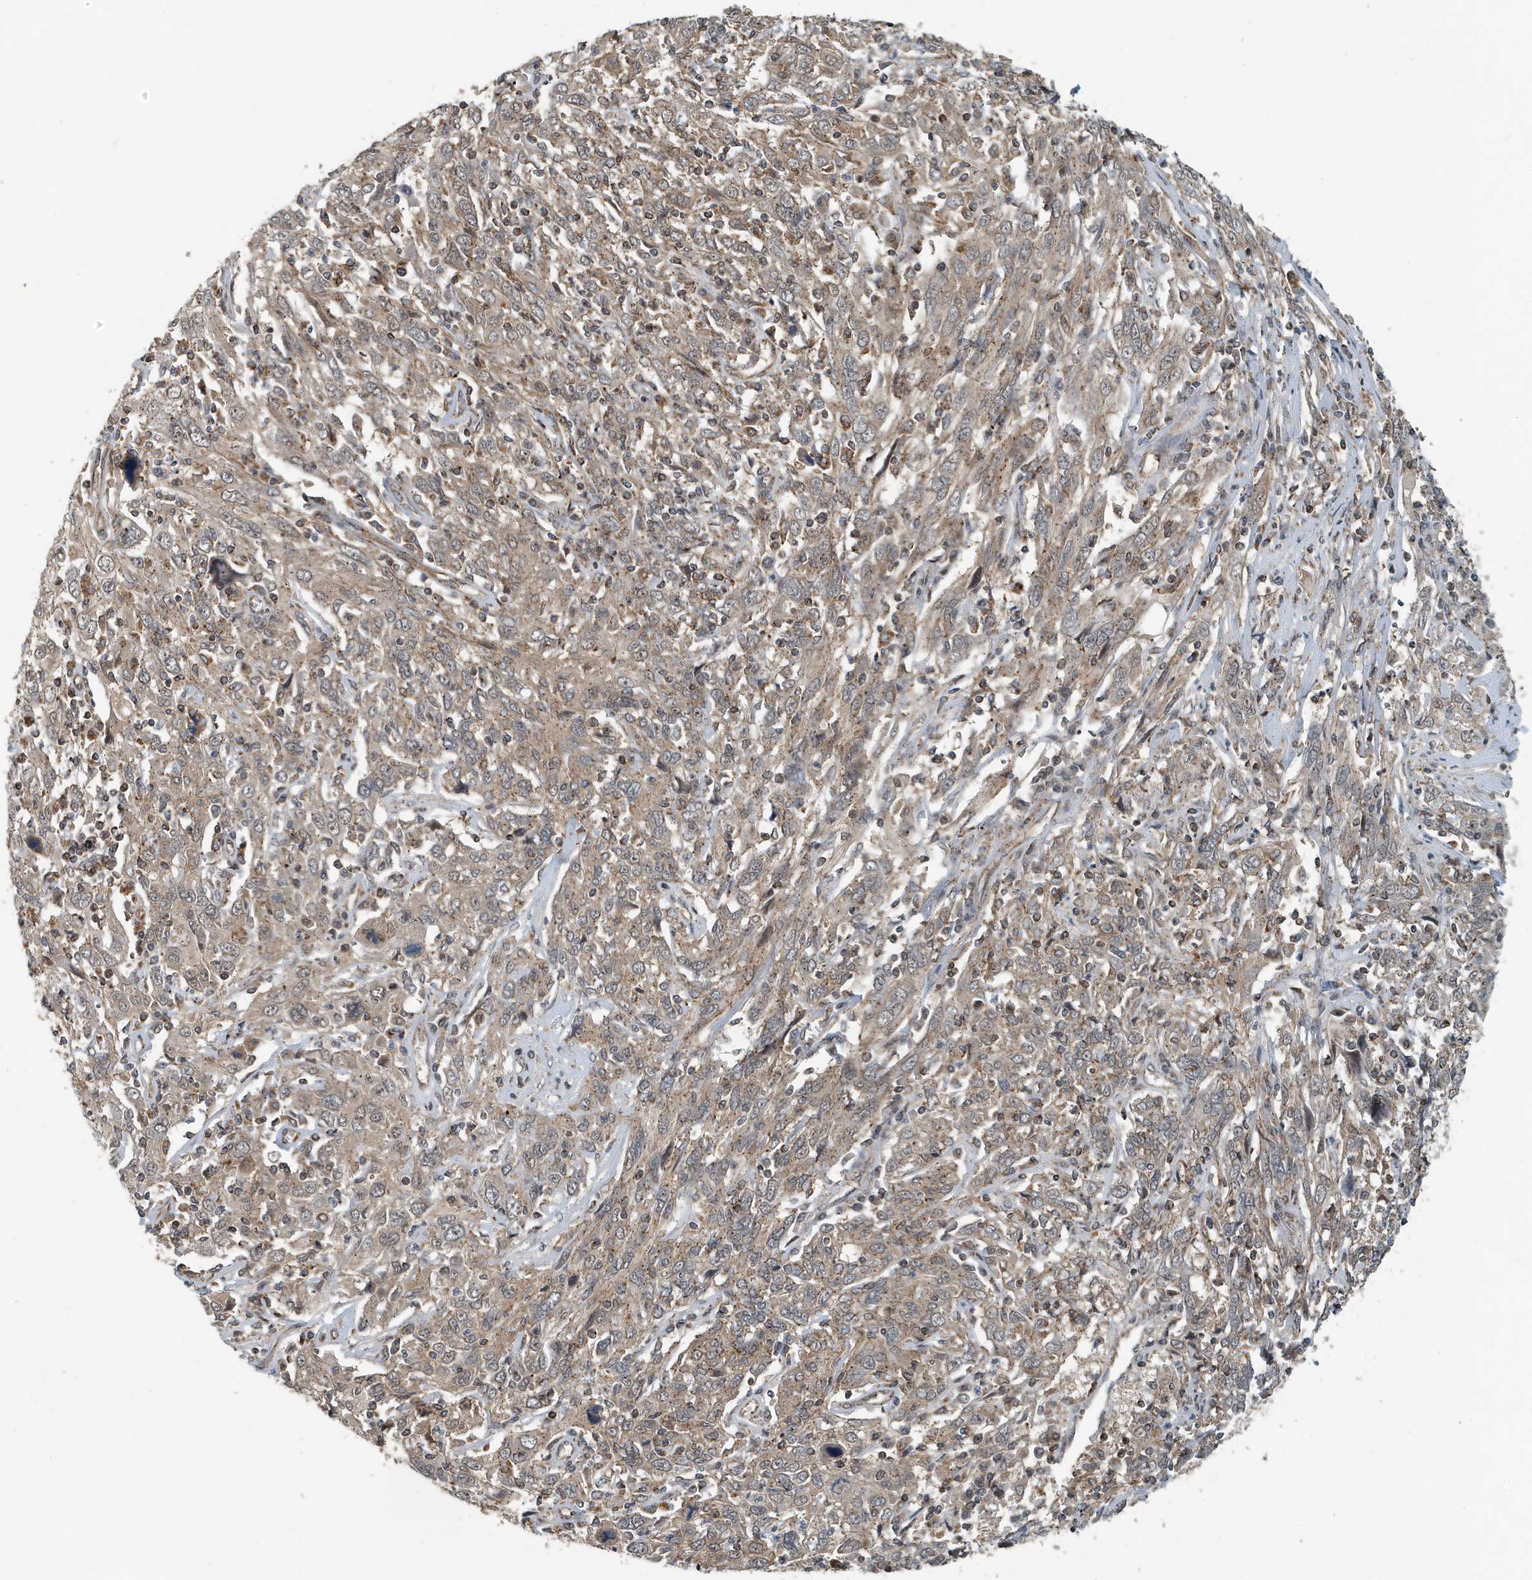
{"staining": {"intensity": "weak", "quantity": "25%-75%", "location": "cytoplasmic/membranous"}, "tissue": "cervical cancer", "cell_type": "Tumor cells", "image_type": "cancer", "snomed": [{"axis": "morphology", "description": "Squamous cell carcinoma, NOS"}, {"axis": "topography", "description": "Cervix"}], "caption": "Protein staining reveals weak cytoplasmic/membranous expression in approximately 25%-75% of tumor cells in cervical squamous cell carcinoma.", "gene": "KIF15", "patient": {"sex": "female", "age": 46}}